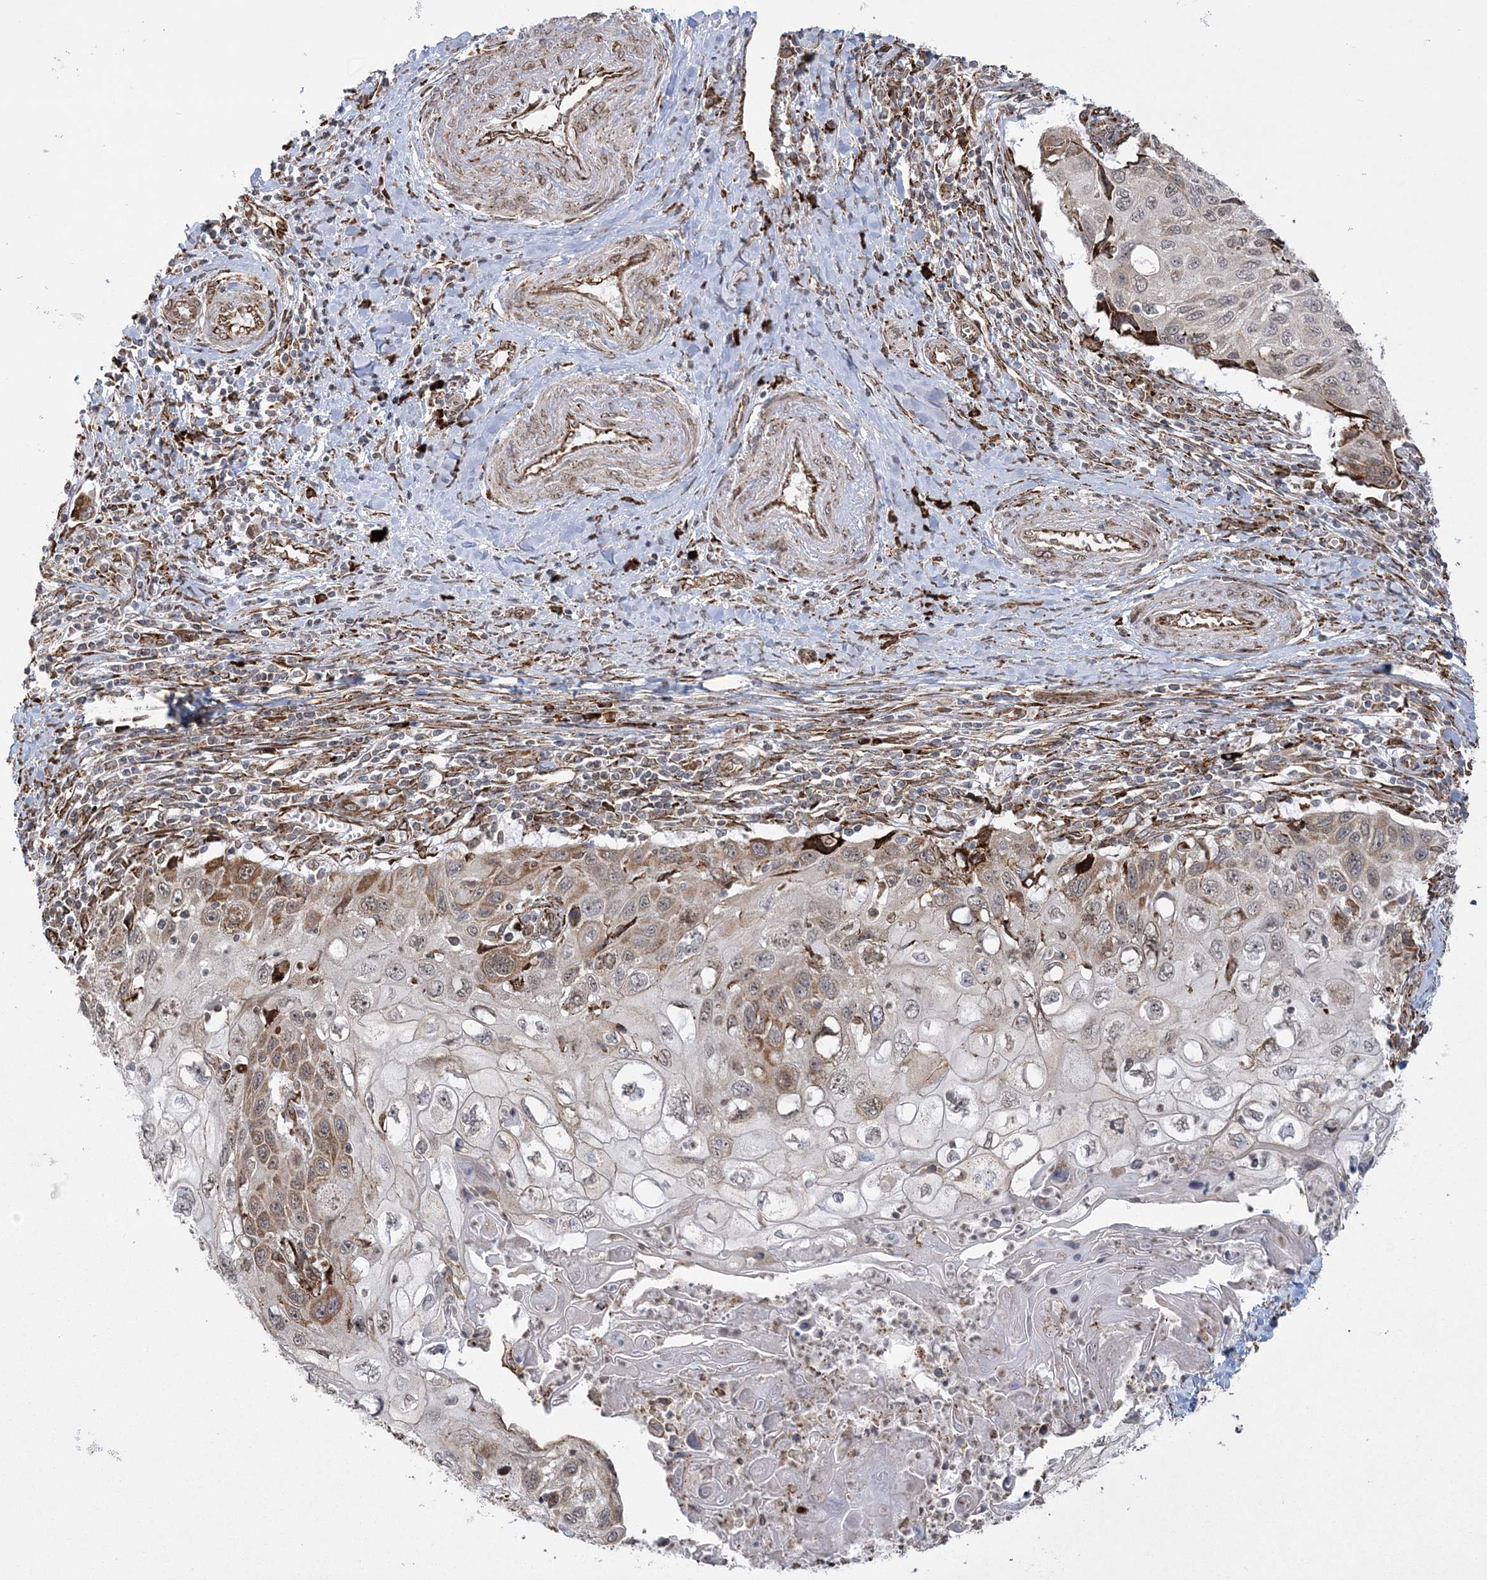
{"staining": {"intensity": "moderate", "quantity": "<25%", "location": "cytoplasmic/membranous"}, "tissue": "cervical cancer", "cell_type": "Tumor cells", "image_type": "cancer", "snomed": [{"axis": "morphology", "description": "Squamous cell carcinoma, NOS"}, {"axis": "topography", "description": "Cervix"}], "caption": "A histopathology image showing moderate cytoplasmic/membranous expression in approximately <25% of tumor cells in squamous cell carcinoma (cervical), as visualized by brown immunohistochemical staining.", "gene": "EFCAB12", "patient": {"sex": "female", "age": 70}}